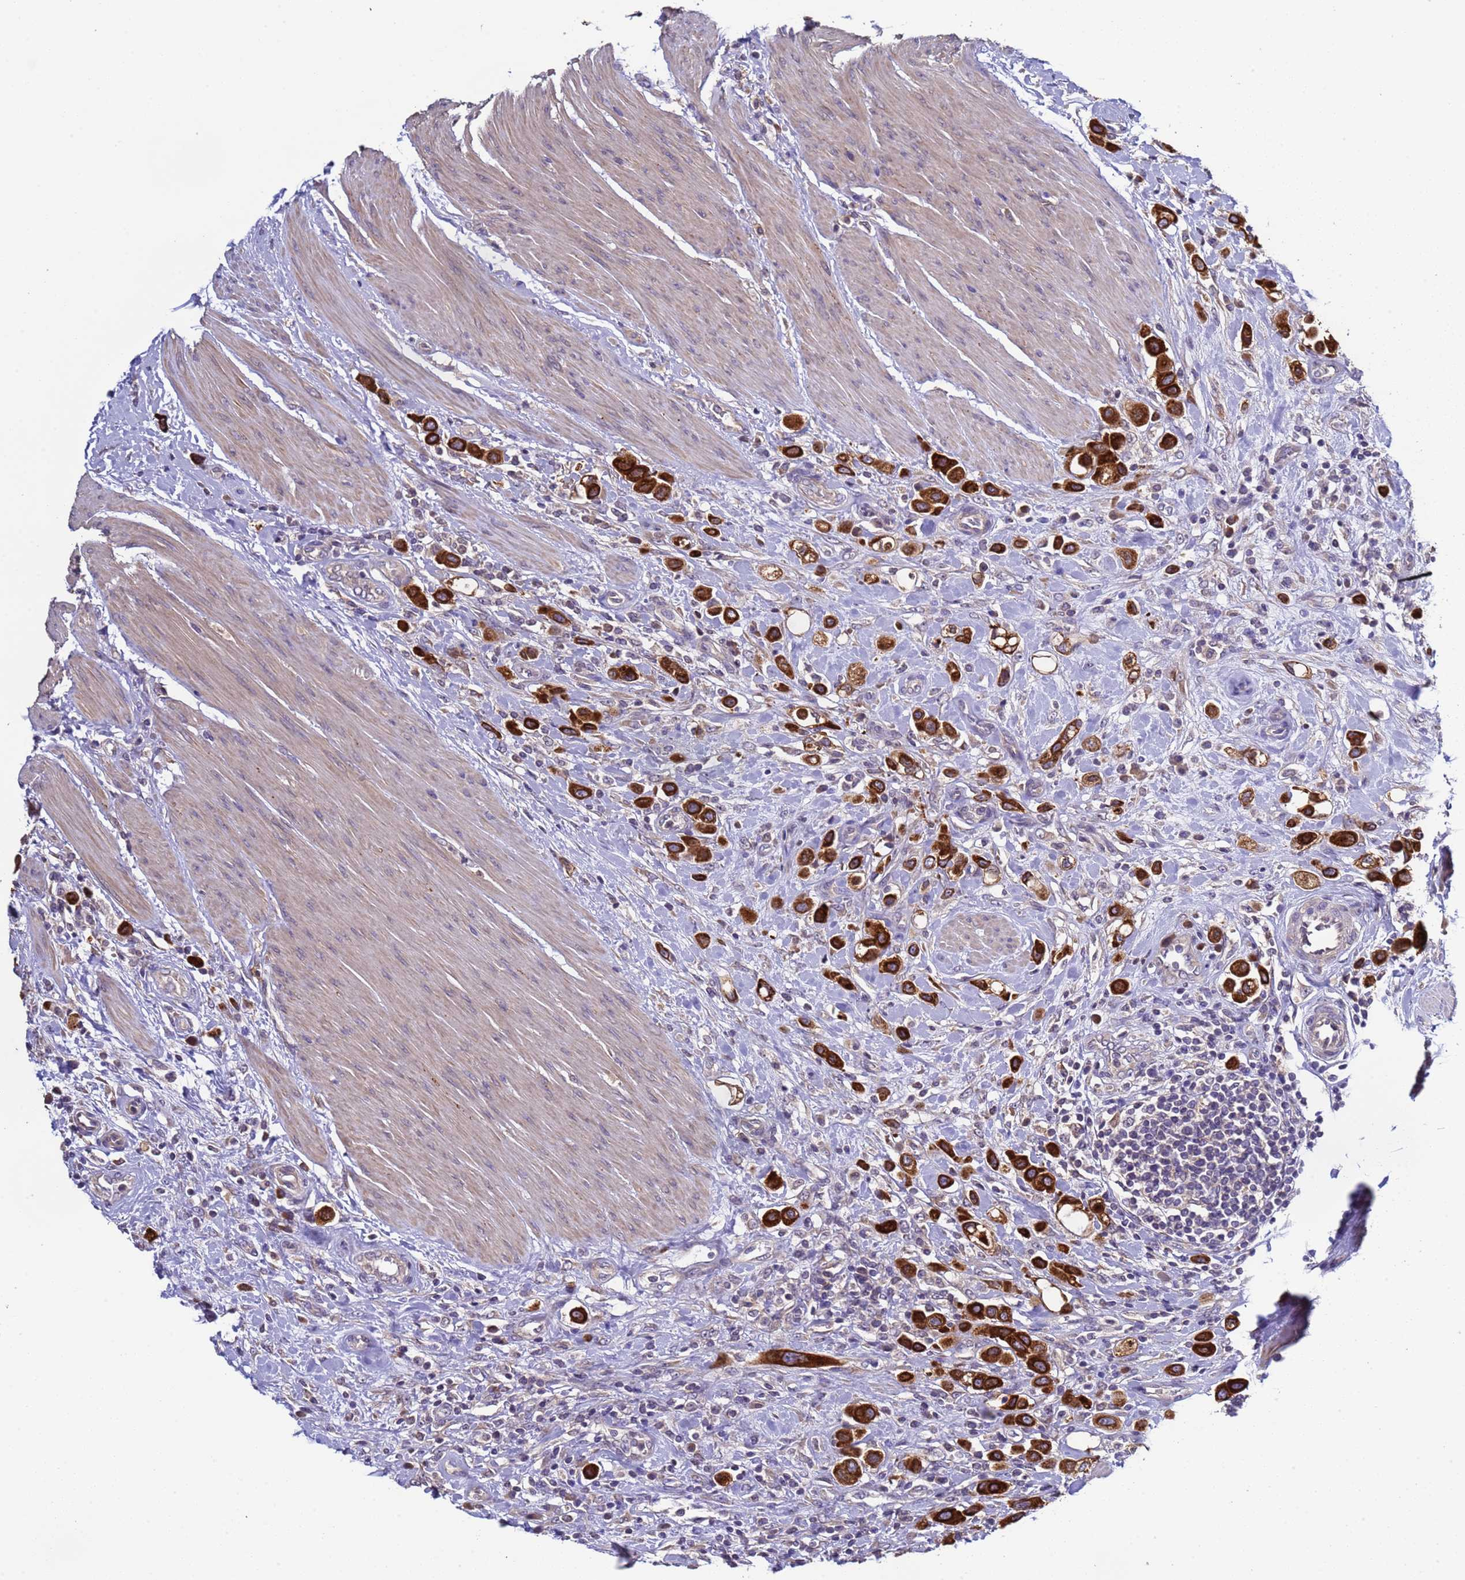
{"staining": {"intensity": "strong", "quantity": ">75%", "location": "cytoplasmic/membranous"}, "tissue": "urothelial cancer", "cell_type": "Tumor cells", "image_type": "cancer", "snomed": [{"axis": "morphology", "description": "Urothelial carcinoma, High grade"}, {"axis": "topography", "description": "Urinary bladder"}], "caption": "DAB (3,3'-diaminobenzidine) immunohistochemical staining of urothelial carcinoma (high-grade) exhibits strong cytoplasmic/membranous protein staining in about >75% of tumor cells. (DAB (3,3'-diaminobenzidine) IHC with brightfield microscopy, high magnification).", "gene": "ELMOD2", "patient": {"sex": "male", "age": 50}}